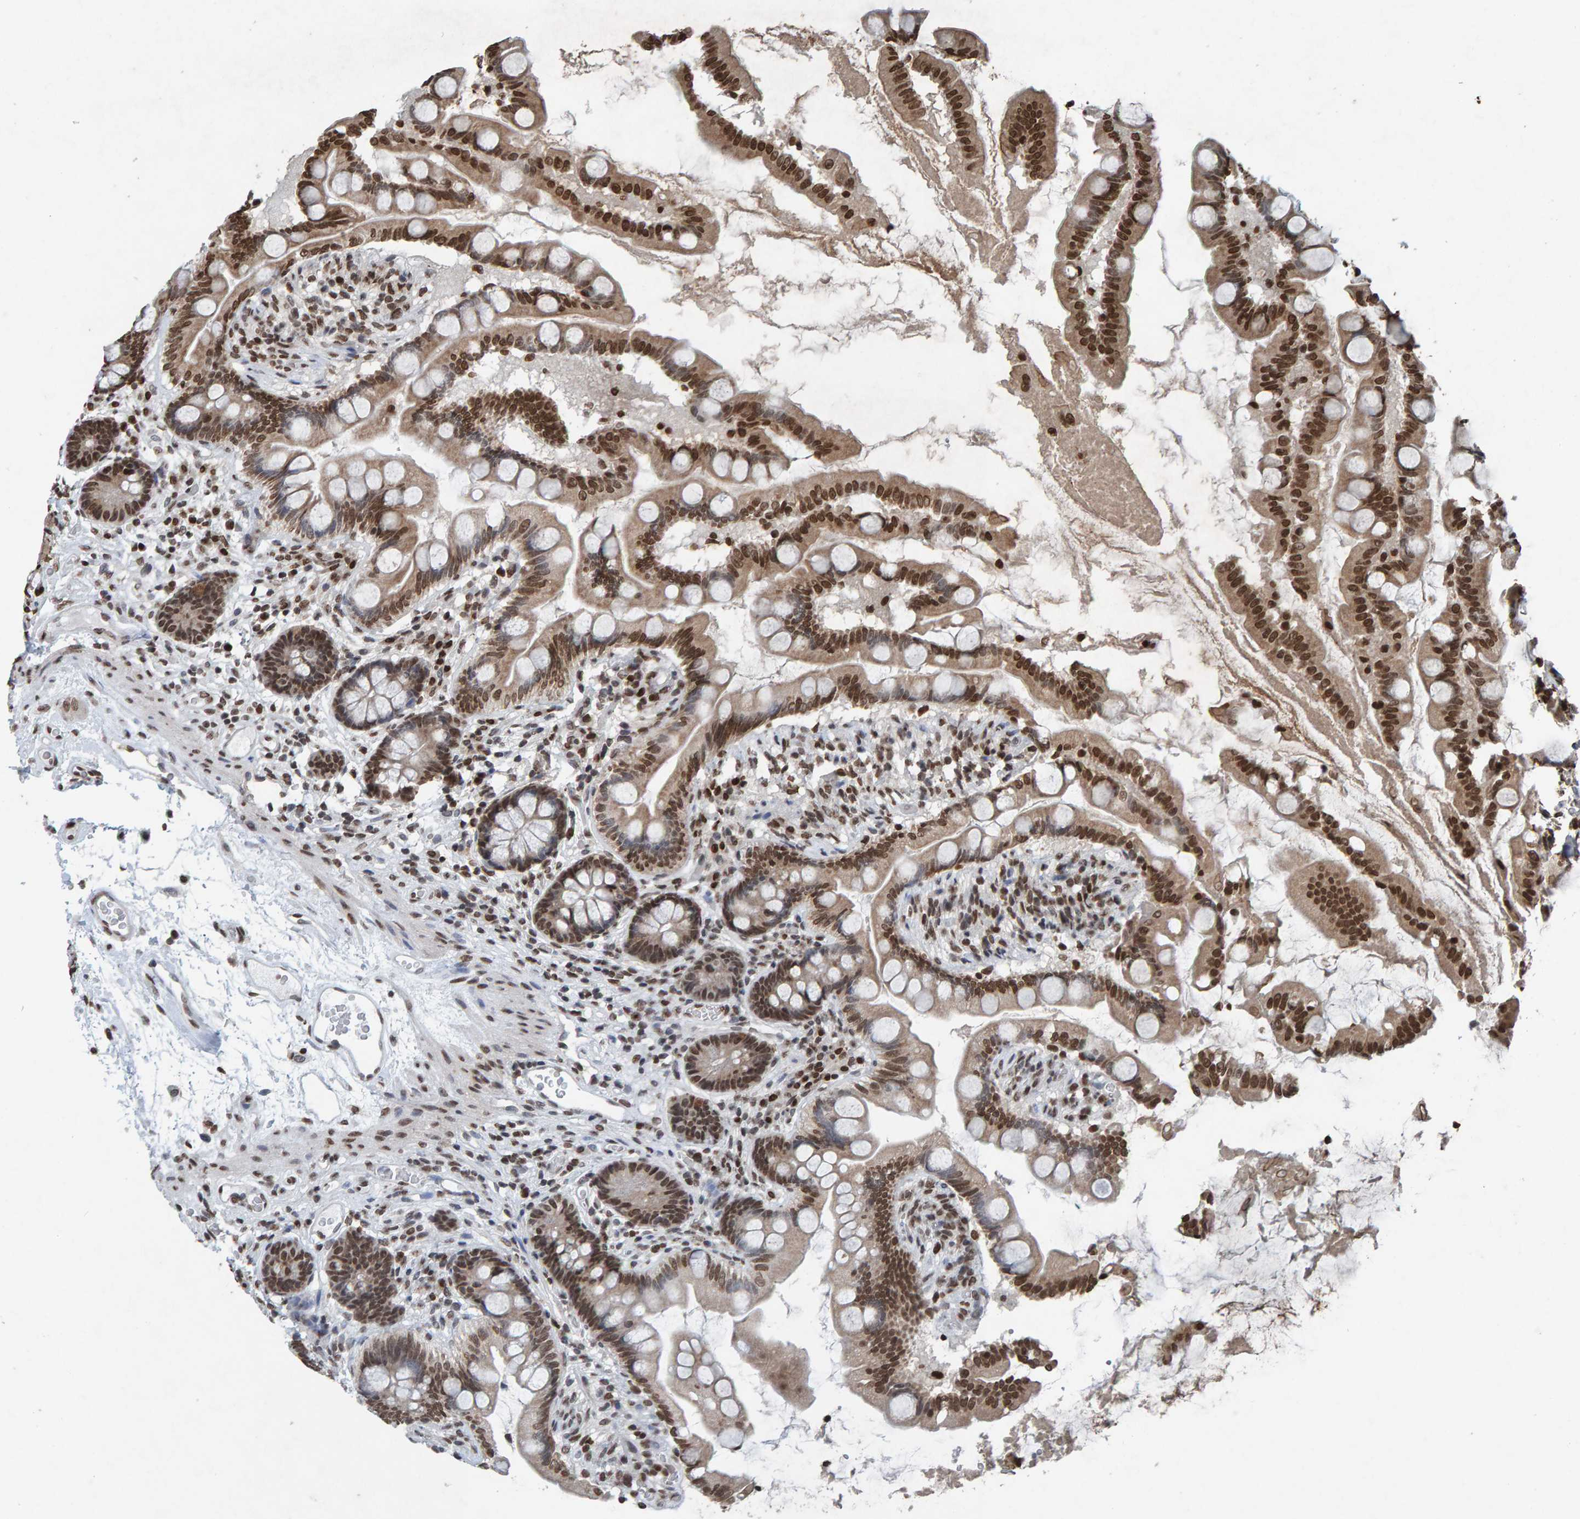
{"staining": {"intensity": "strong", "quantity": ">75%", "location": "nuclear"}, "tissue": "small intestine", "cell_type": "Glandular cells", "image_type": "normal", "snomed": [{"axis": "morphology", "description": "Normal tissue, NOS"}, {"axis": "topography", "description": "Small intestine"}], "caption": "Immunohistochemistry histopathology image of unremarkable small intestine: human small intestine stained using IHC exhibits high levels of strong protein expression localized specifically in the nuclear of glandular cells, appearing as a nuclear brown color.", "gene": "H2AZ1", "patient": {"sex": "female", "age": 56}}